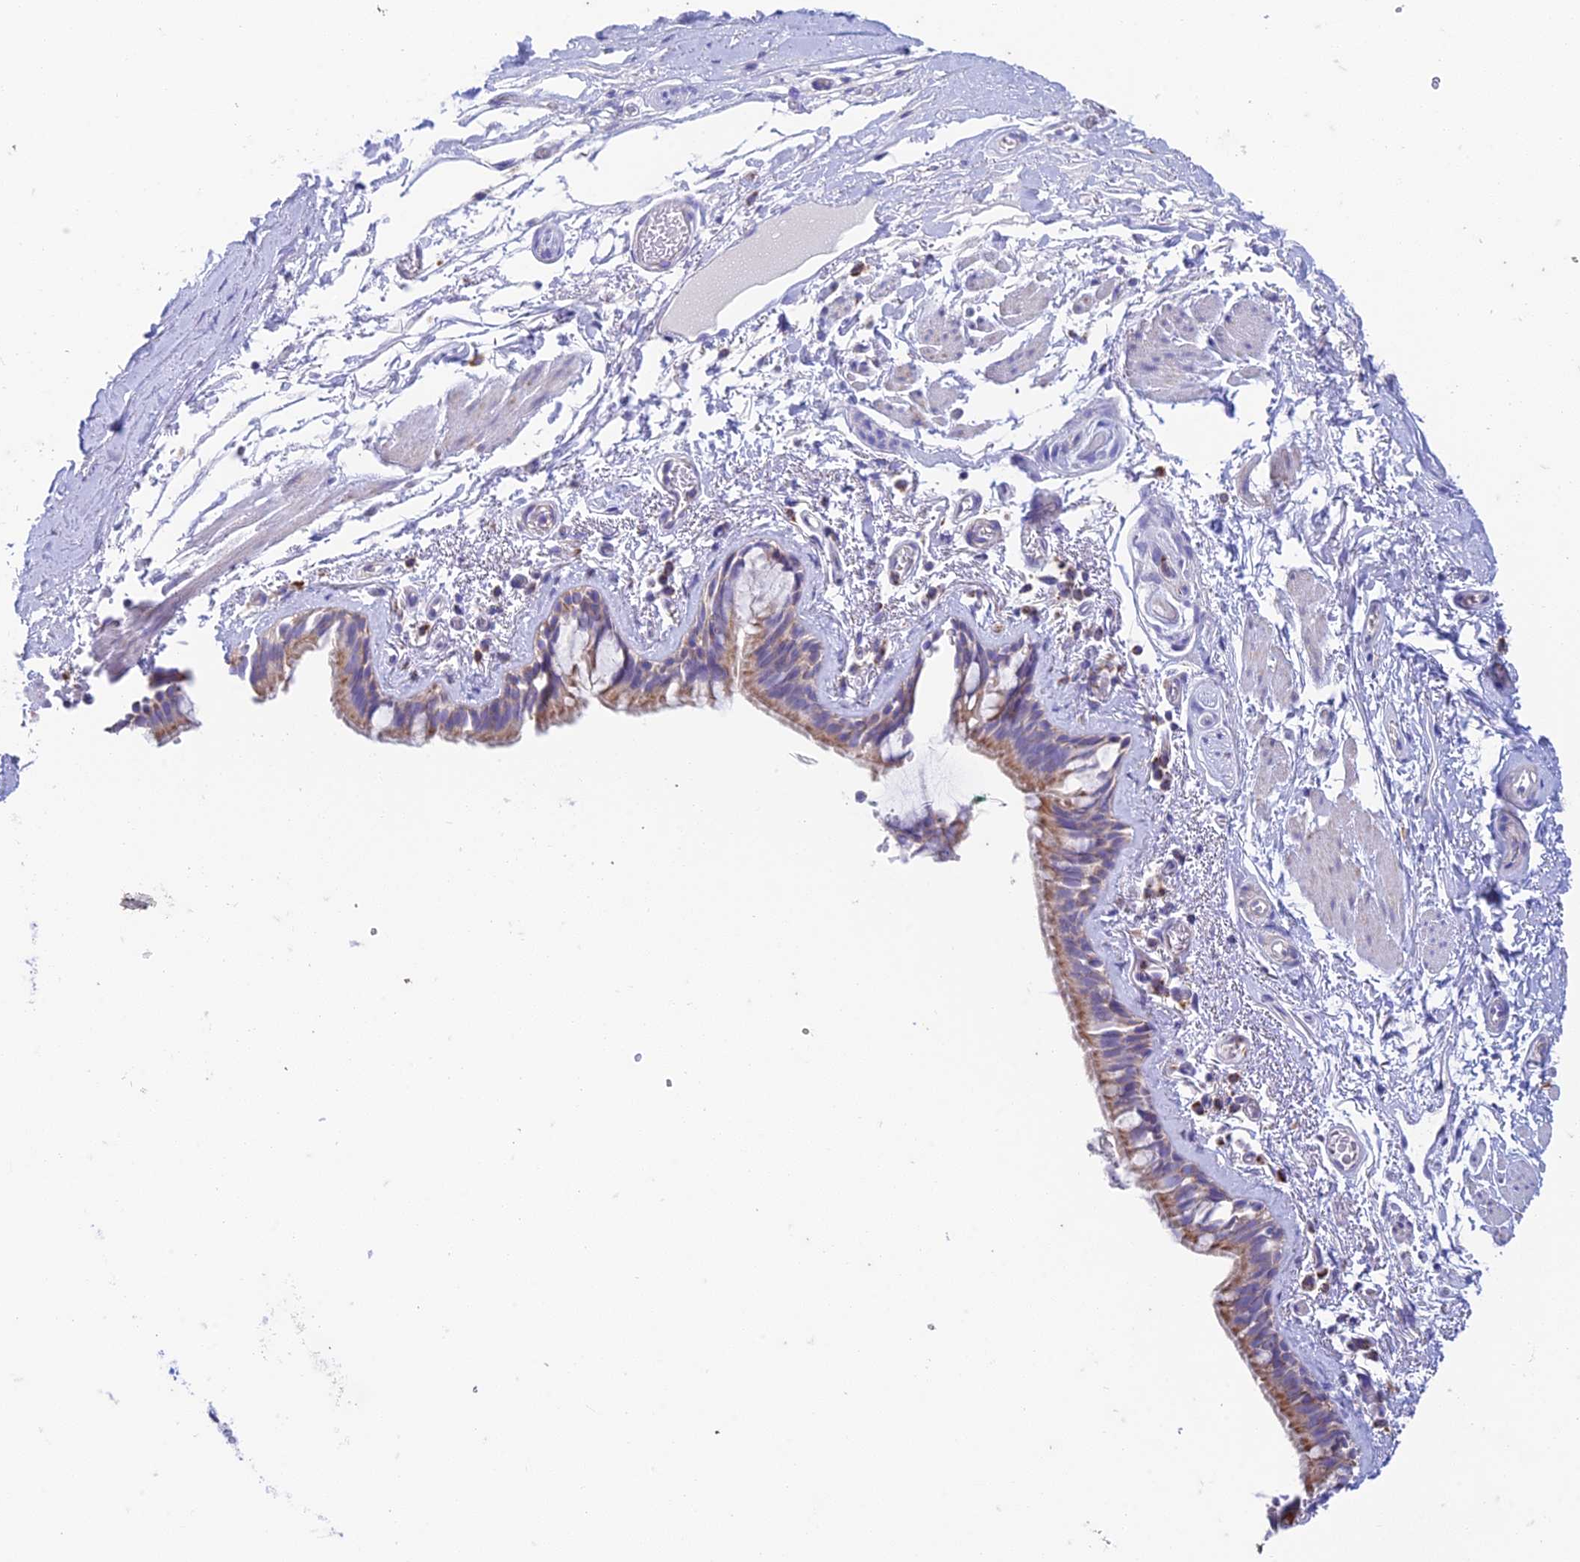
{"staining": {"intensity": "moderate", "quantity": "25%-75%", "location": "cytoplasmic/membranous"}, "tissue": "bronchus", "cell_type": "Respiratory epithelial cells", "image_type": "normal", "snomed": [{"axis": "morphology", "description": "Normal tissue, NOS"}, {"axis": "topography", "description": "Cartilage tissue"}], "caption": "Brown immunohistochemical staining in normal human bronchus shows moderate cytoplasmic/membranous expression in about 25%-75% of respiratory epithelial cells.", "gene": "ZNF181", "patient": {"sex": "male", "age": 63}}